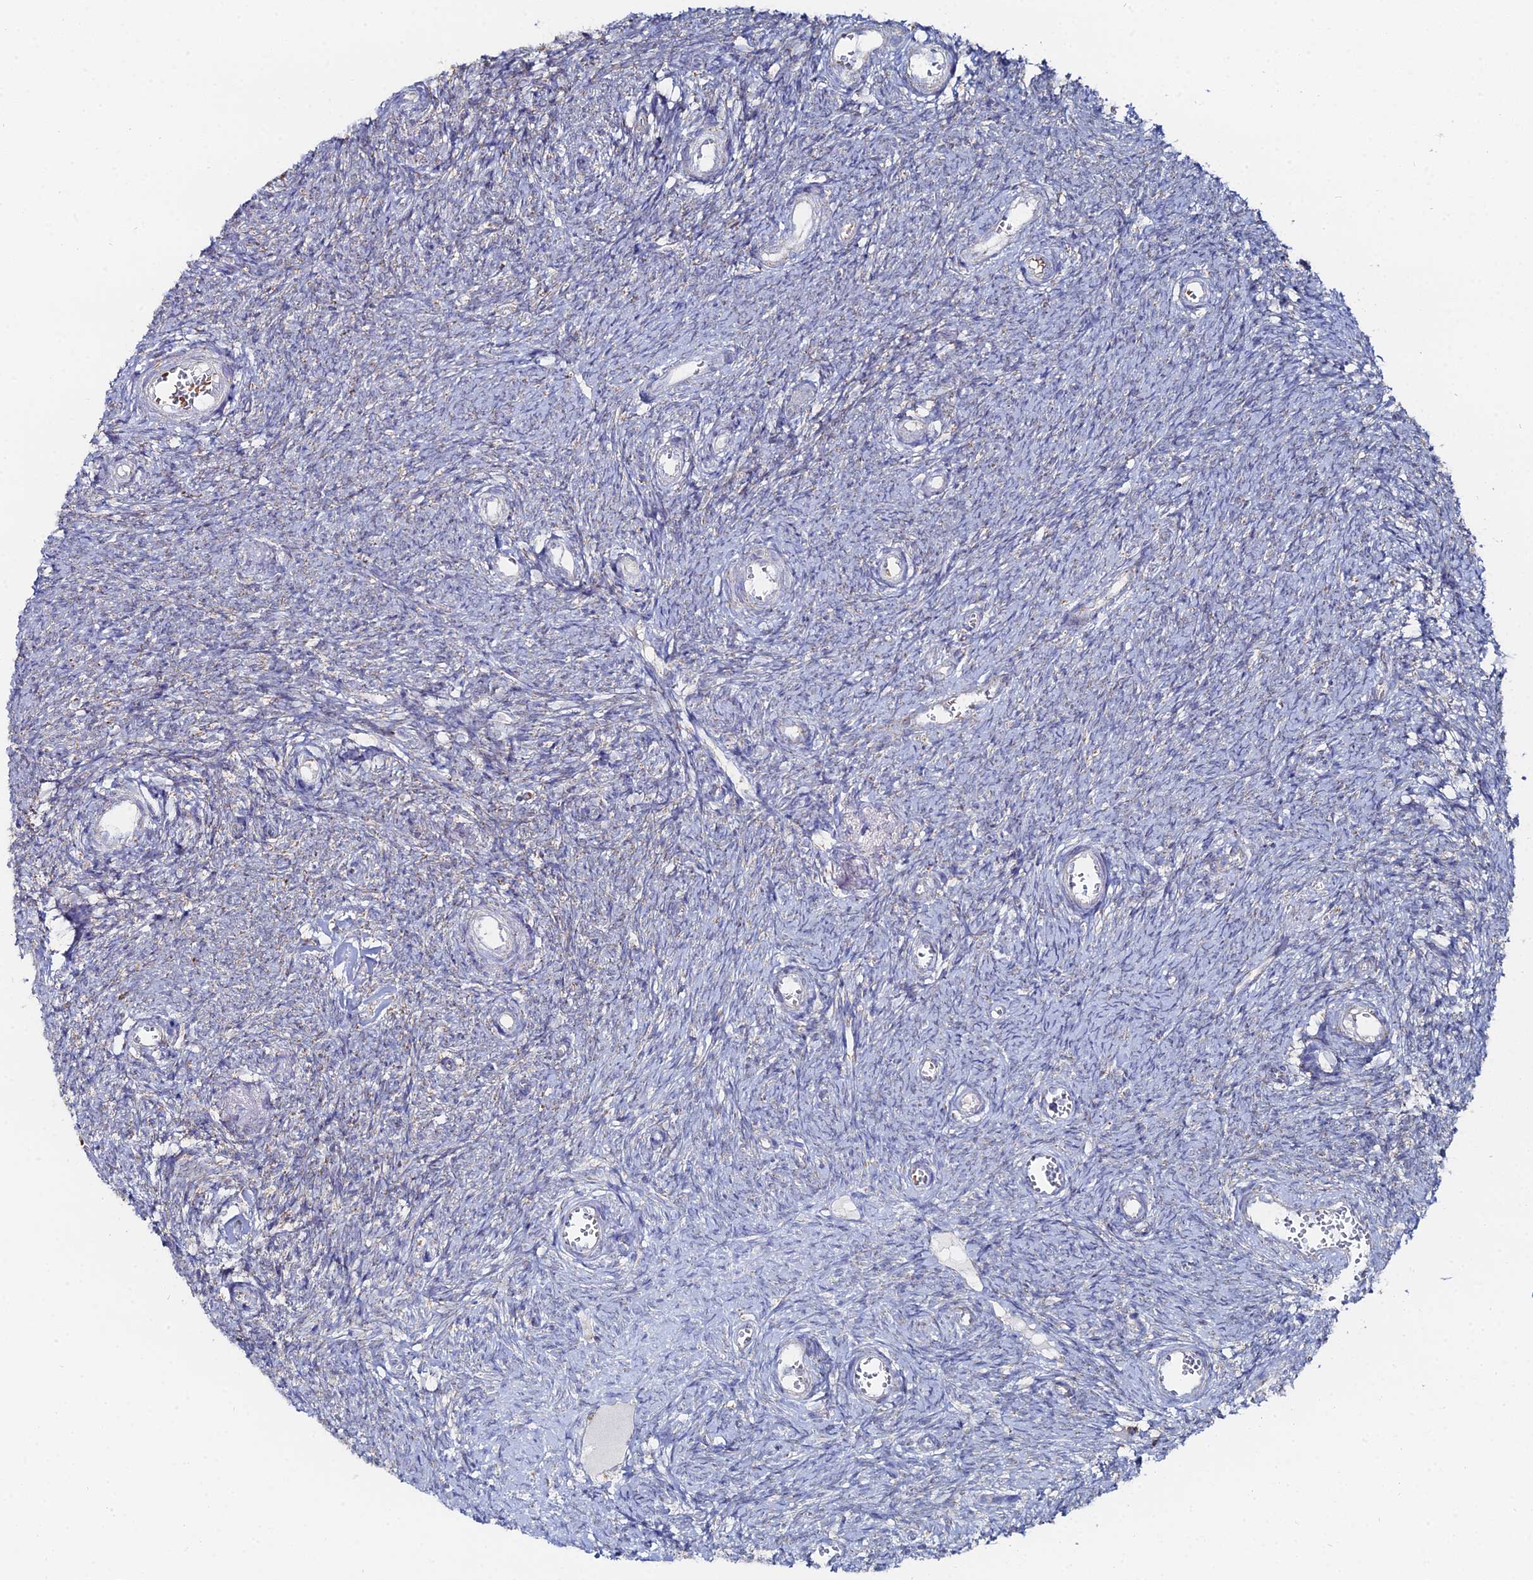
{"staining": {"intensity": "weak", "quantity": "<25%", "location": "cytoplasmic/membranous"}, "tissue": "ovary", "cell_type": "Ovarian stroma cells", "image_type": "normal", "snomed": [{"axis": "morphology", "description": "Normal tissue, NOS"}, {"axis": "topography", "description": "Ovary"}], "caption": "Ovary stained for a protein using immunohistochemistry (IHC) demonstrates no staining ovarian stroma cells.", "gene": "MPC1", "patient": {"sex": "female", "age": 44}}